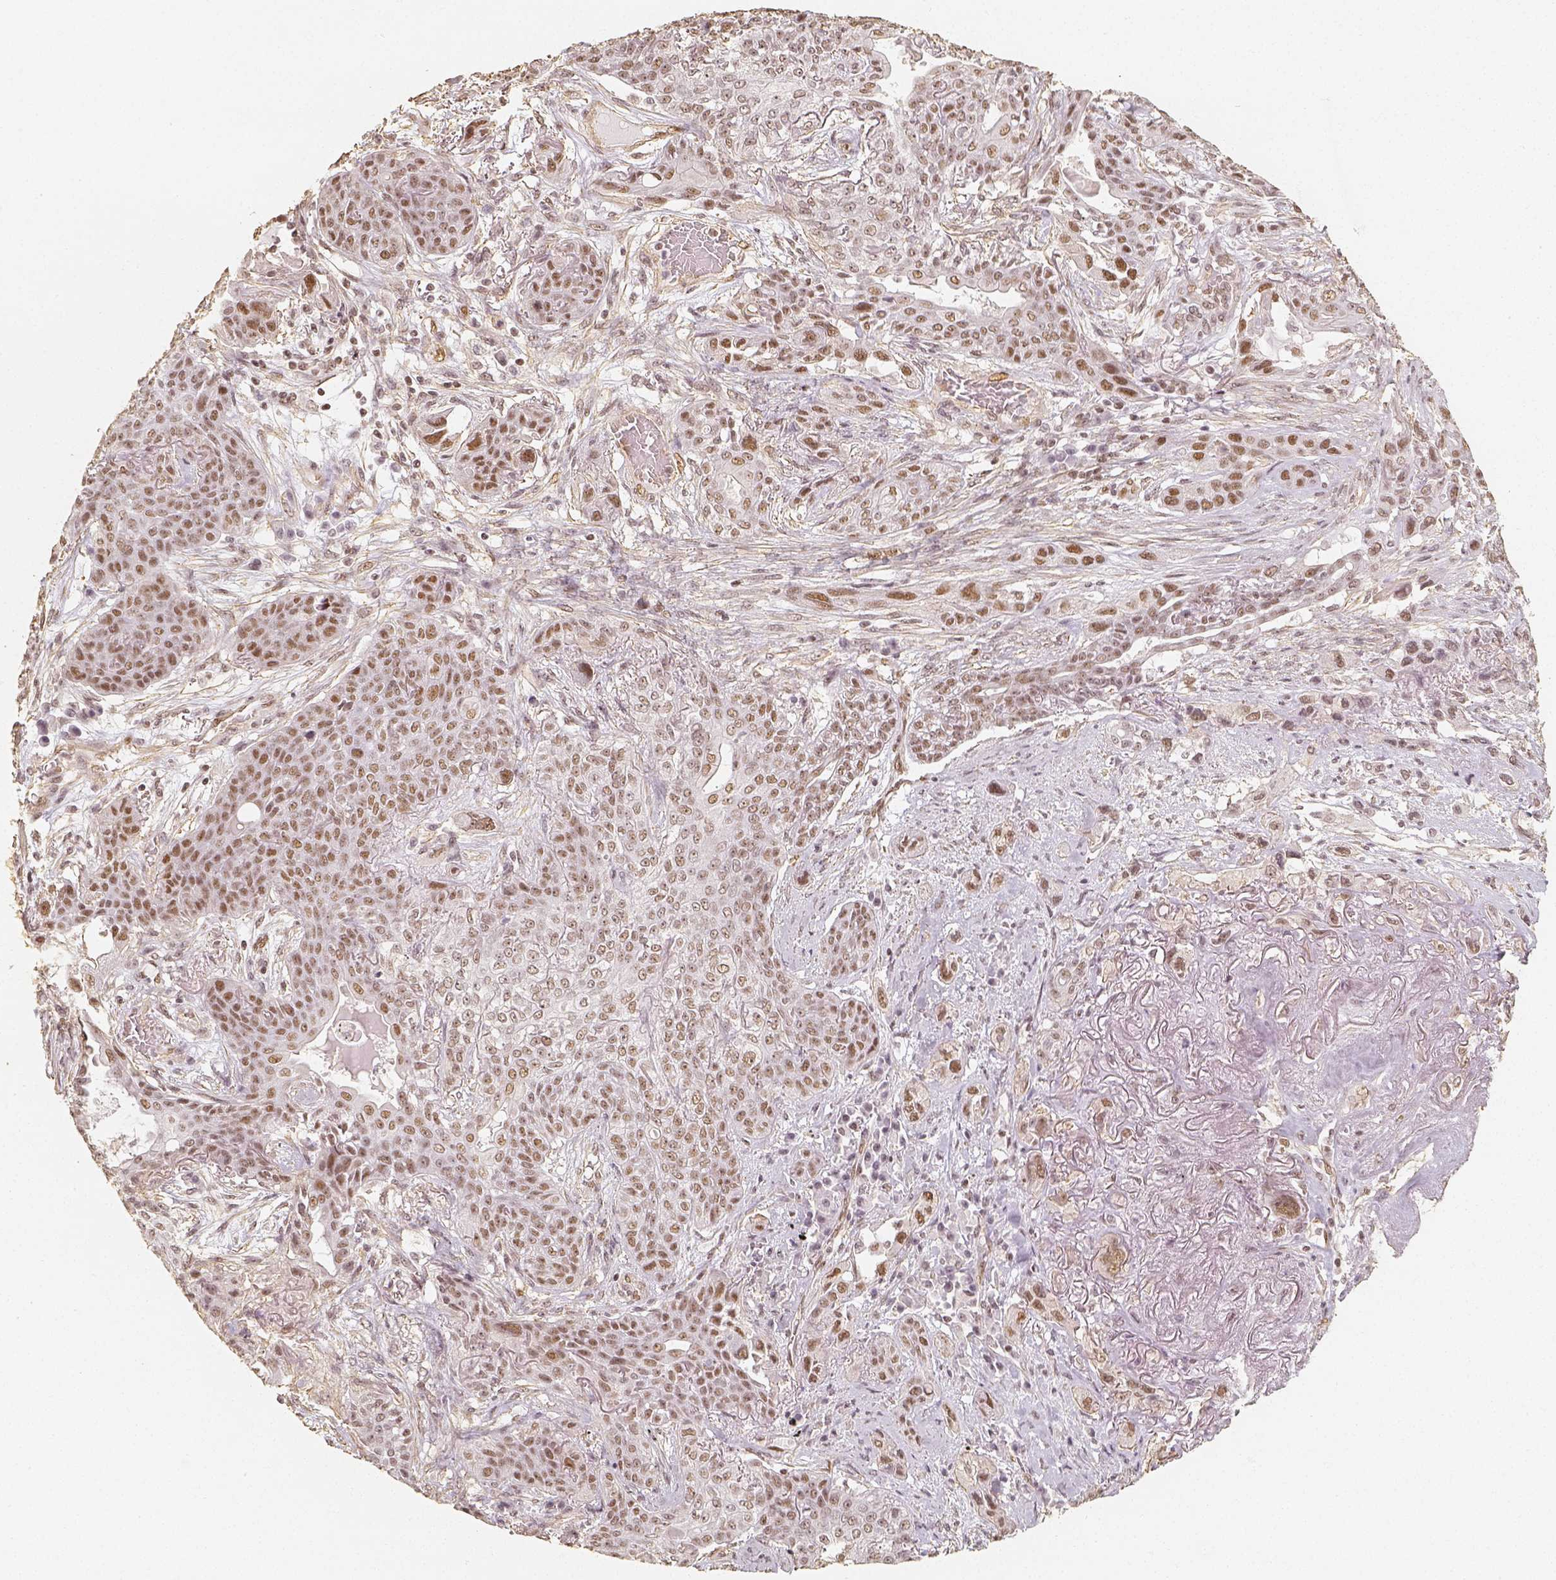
{"staining": {"intensity": "weak", "quantity": ">75%", "location": "nuclear"}, "tissue": "lung cancer", "cell_type": "Tumor cells", "image_type": "cancer", "snomed": [{"axis": "morphology", "description": "Squamous cell carcinoma, NOS"}, {"axis": "topography", "description": "Lung"}], "caption": "Lung cancer tissue exhibits weak nuclear staining in about >75% of tumor cells", "gene": "HDAC1", "patient": {"sex": "female", "age": 70}}